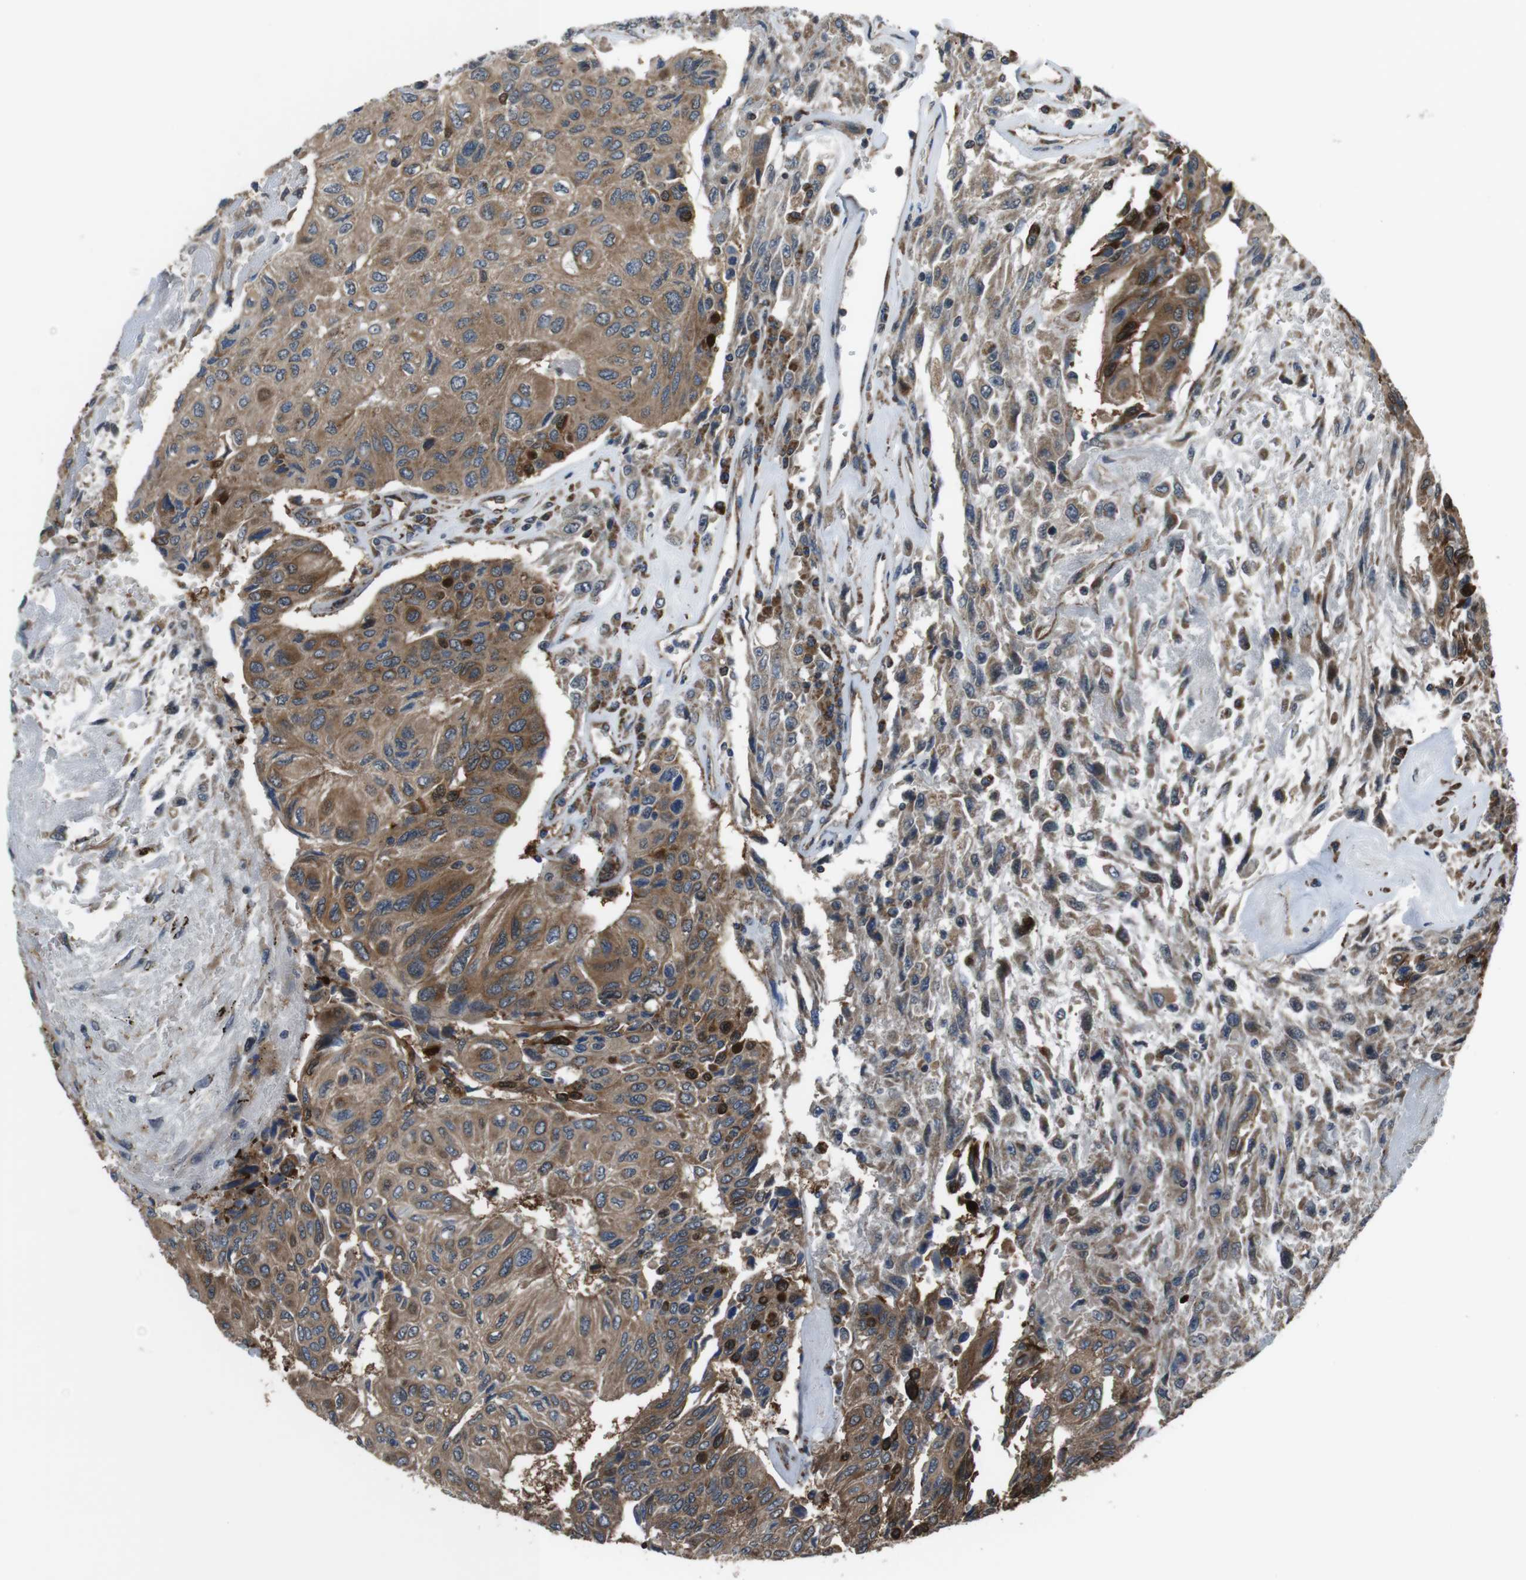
{"staining": {"intensity": "moderate", "quantity": ">75%", "location": "cytoplasmic/membranous"}, "tissue": "urothelial cancer", "cell_type": "Tumor cells", "image_type": "cancer", "snomed": [{"axis": "morphology", "description": "Urothelial carcinoma, High grade"}, {"axis": "topography", "description": "Urinary bladder"}], "caption": "Human high-grade urothelial carcinoma stained with a protein marker demonstrates moderate staining in tumor cells.", "gene": "GIMAP8", "patient": {"sex": "female", "age": 85}}